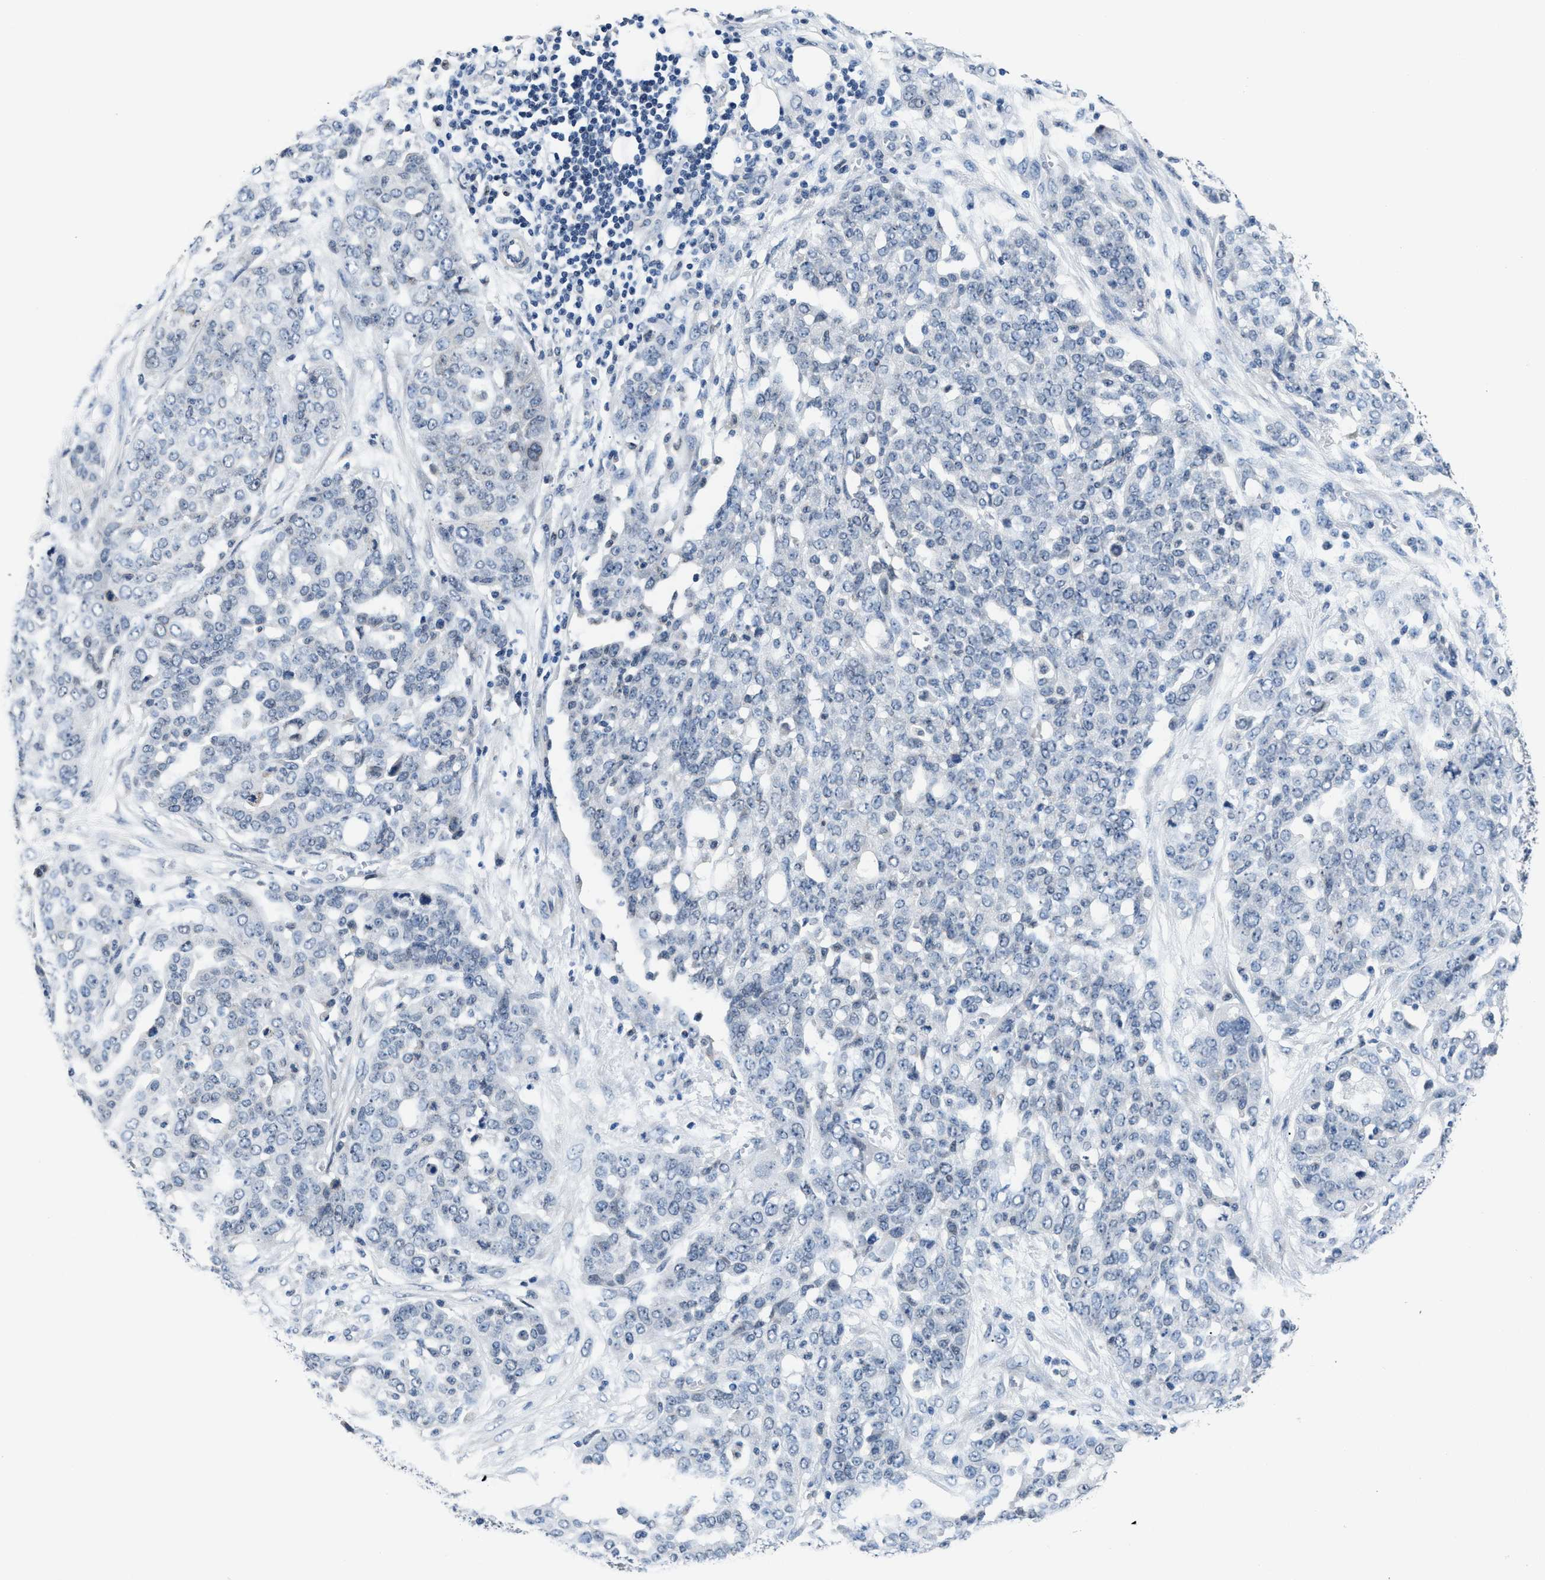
{"staining": {"intensity": "negative", "quantity": "none", "location": "none"}, "tissue": "ovarian cancer", "cell_type": "Tumor cells", "image_type": "cancer", "snomed": [{"axis": "morphology", "description": "Cystadenocarcinoma, serous, NOS"}, {"axis": "topography", "description": "Soft tissue"}, {"axis": "topography", "description": "Ovary"}], "caption": "A photomicrograph of human serous cystadenocarcinoma (ovarian) is negative for staining in tumor cells.", "gene": "MYH3", "patient": {"sex": "female", "age": 57}}